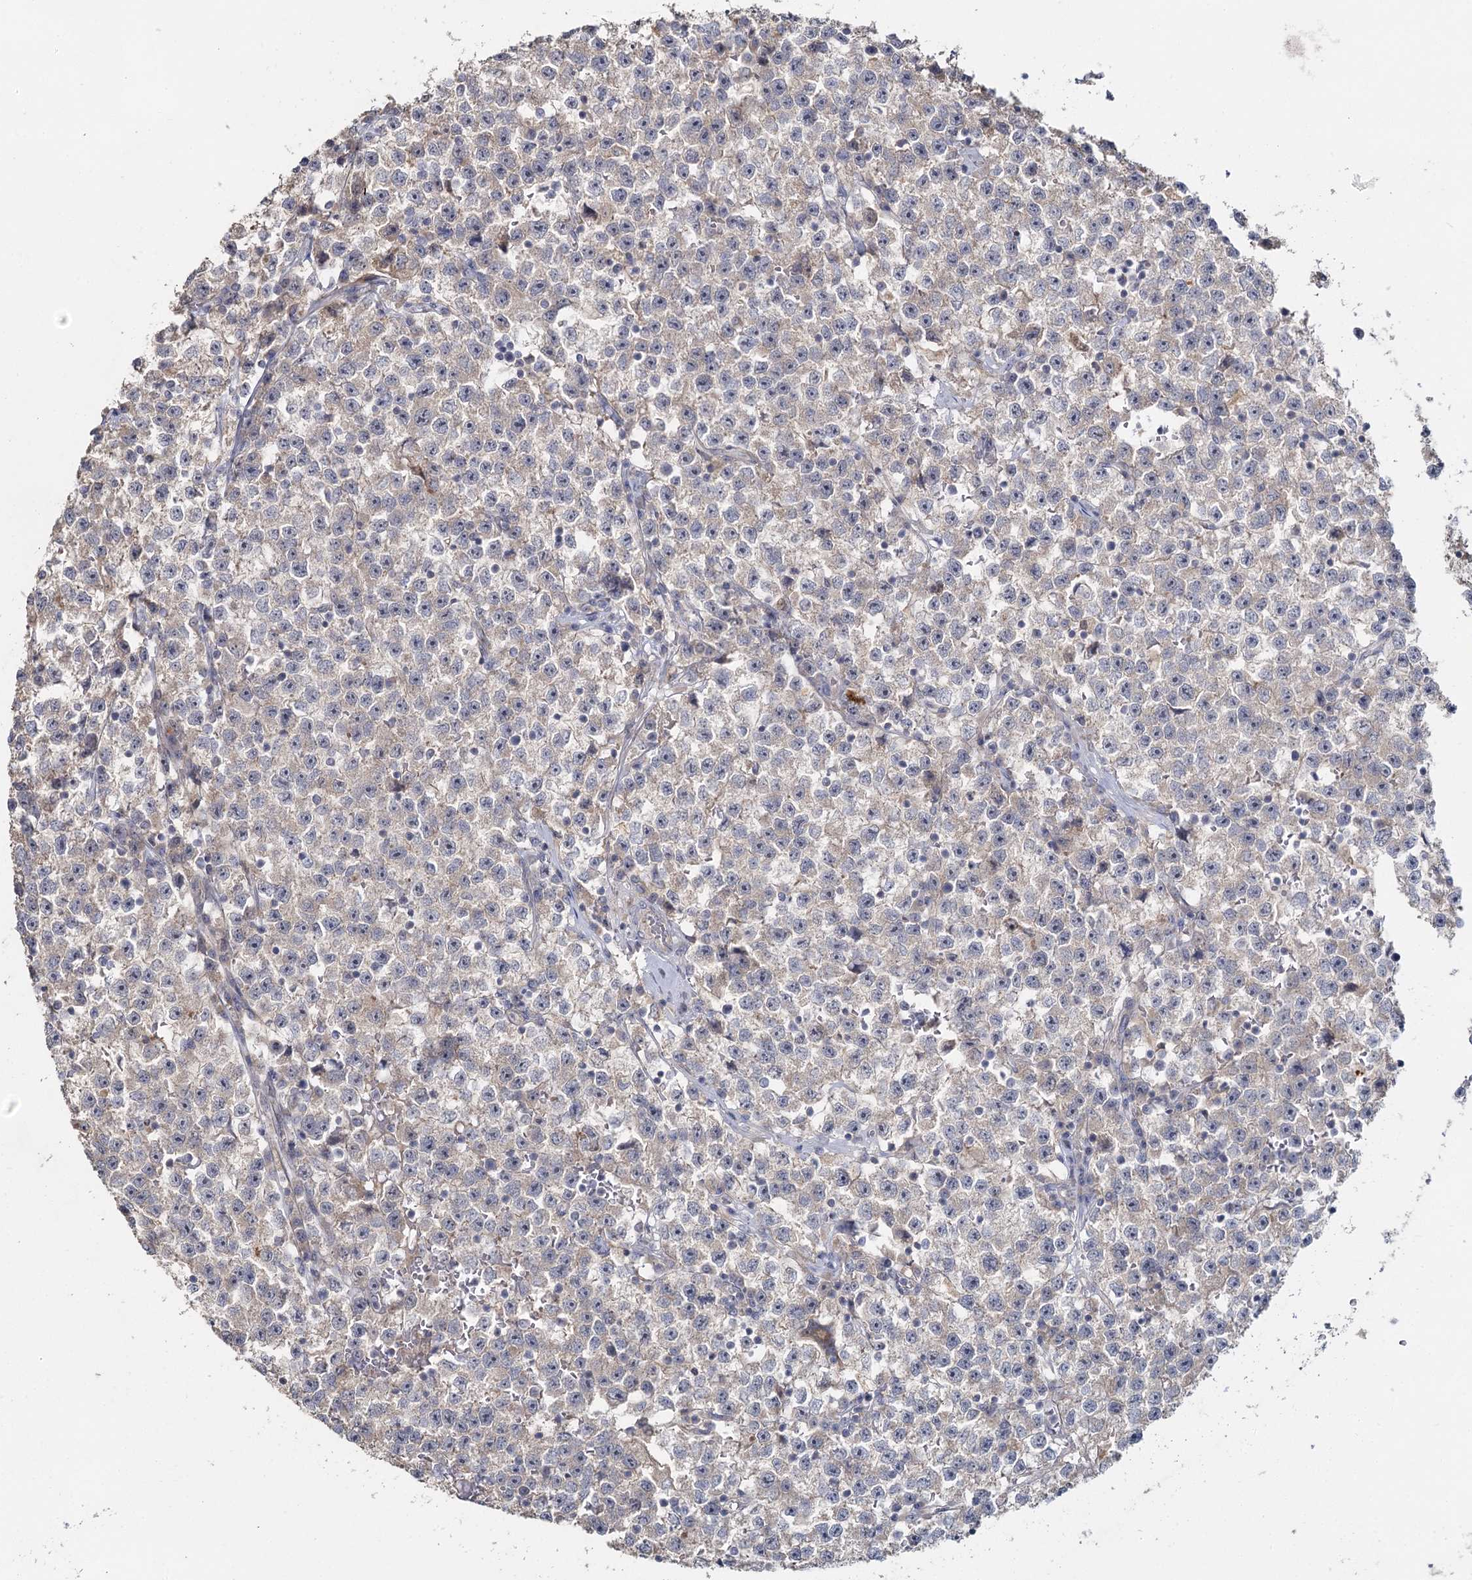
{"staining": {"intensity": "weak", "quantity": "<25%", "location": "cytoplasmic/membranous"}, "tissue": "testis cancer", "cell_type": "Tumor cells", "image_type": "cancer", "snomed": [{"axis": "morphology", "description": "Seminoma, NOS"}, {"axis": "topography", "description": "Testis"}], "caption": "This micrograph is of seminoma (testis) stained with immunohistochemistry to label a protein in brown with the nuclei are counter-stained blue. There is no positivity in tumor cells.", "gene": "ANGPTL5", "patient": {"sex": "male", "age": 22}}